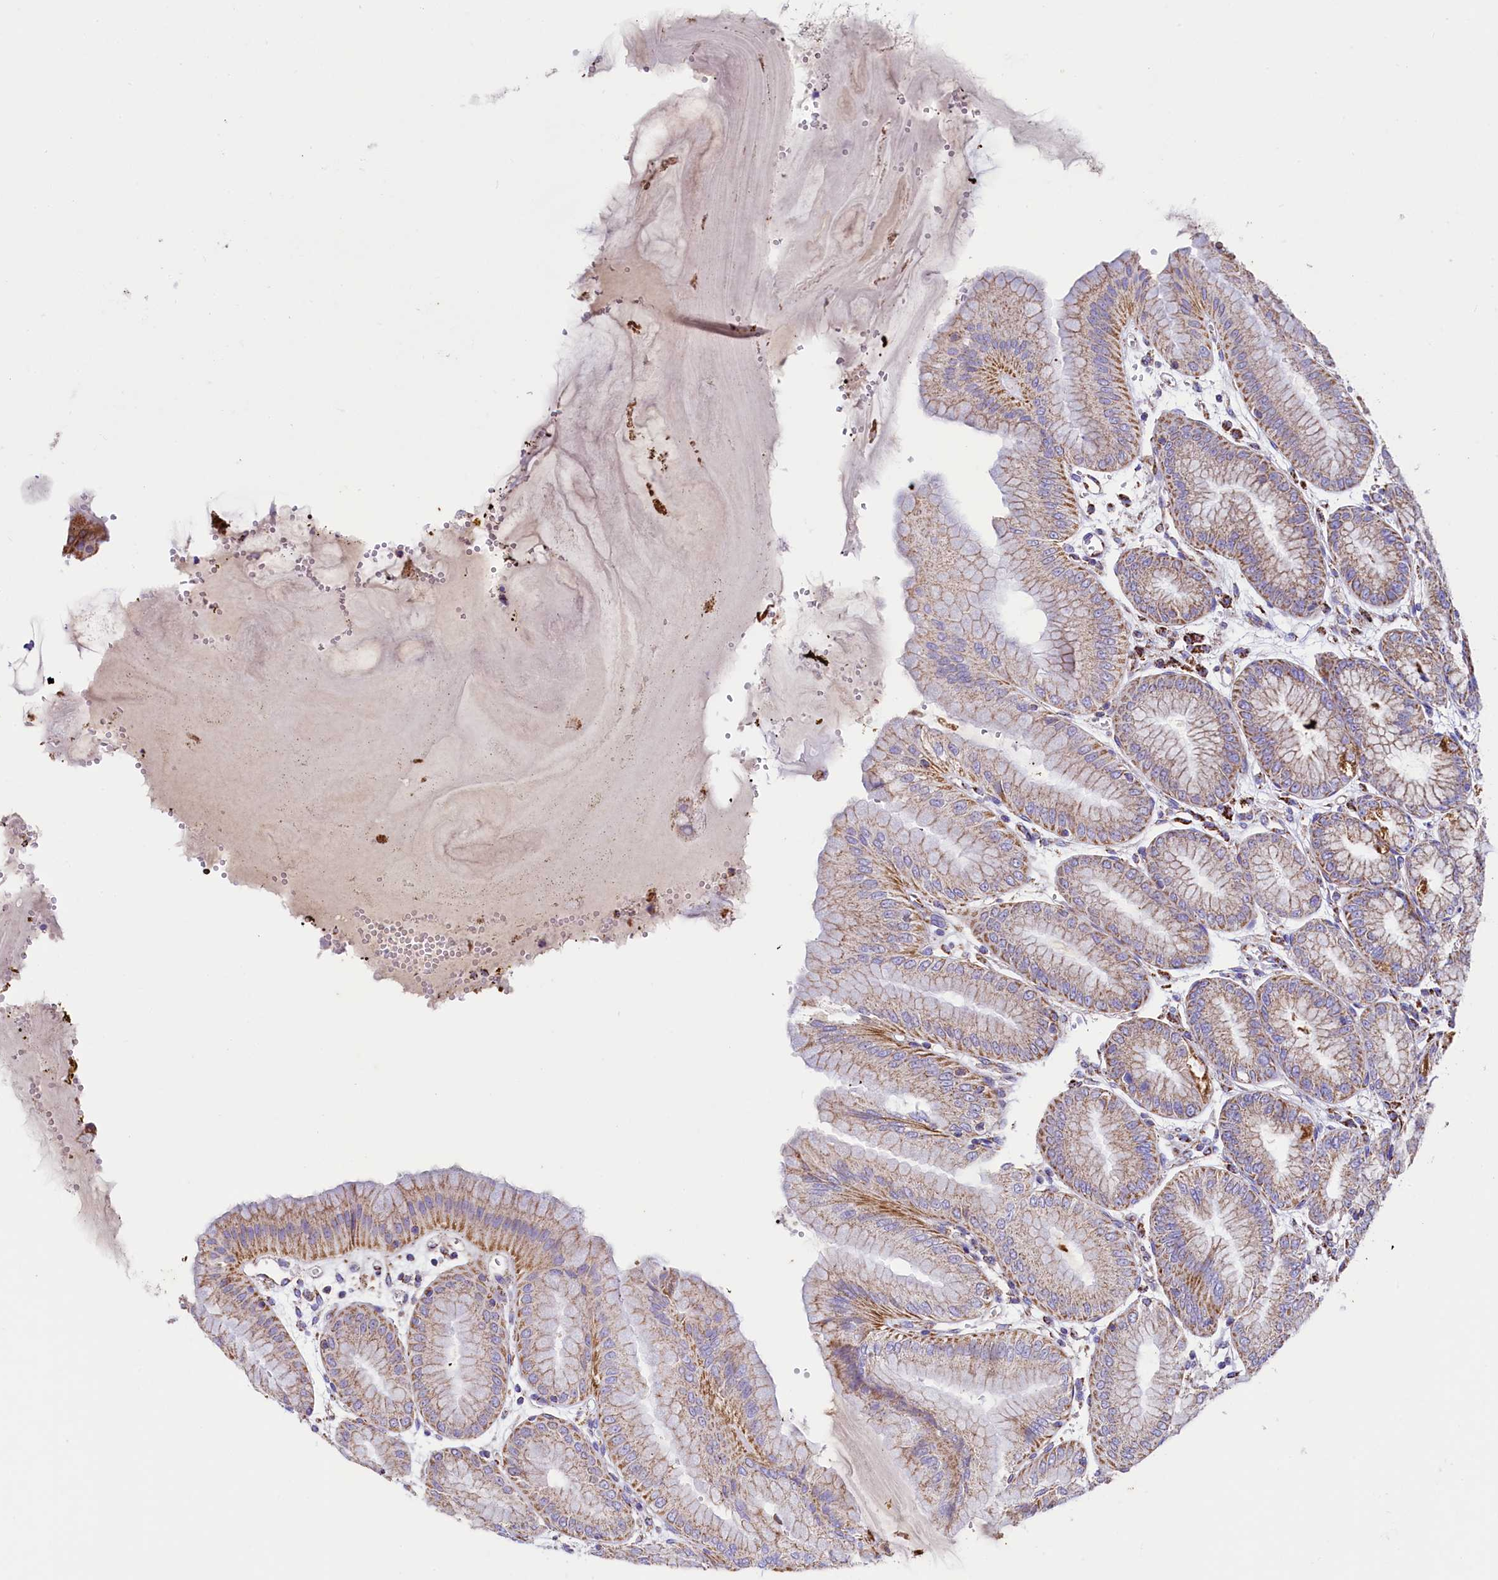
{"staining": {"intensity": "moderate", "quantity": ">75%", "location": "cytoplasmic/membranous"}, "tissue": "stomach", "cell_type": "Glandular cells", "image_type": "normal", "snomed": [{"axis": "morphology", "description": "Normal tissue, NOS"}, {"axis": "topography", "description": "Stomach, lower"}], "caption": "Immunohistochemistry (IHC) (DAB (3,3'-diaminobenzidine)) staining of unremarkable stomach shows moderate cytoplasmic/membranous protein positivity in approximately >75% of glandular cells. (Stains: DAB (3,3'-diaminobenzidine) in brown, nuclei in blue, Microscopy: brightfield microscopy at high magnification).", "gene": "IDH3A", "patient": {"sex": "male", "age": 71}}